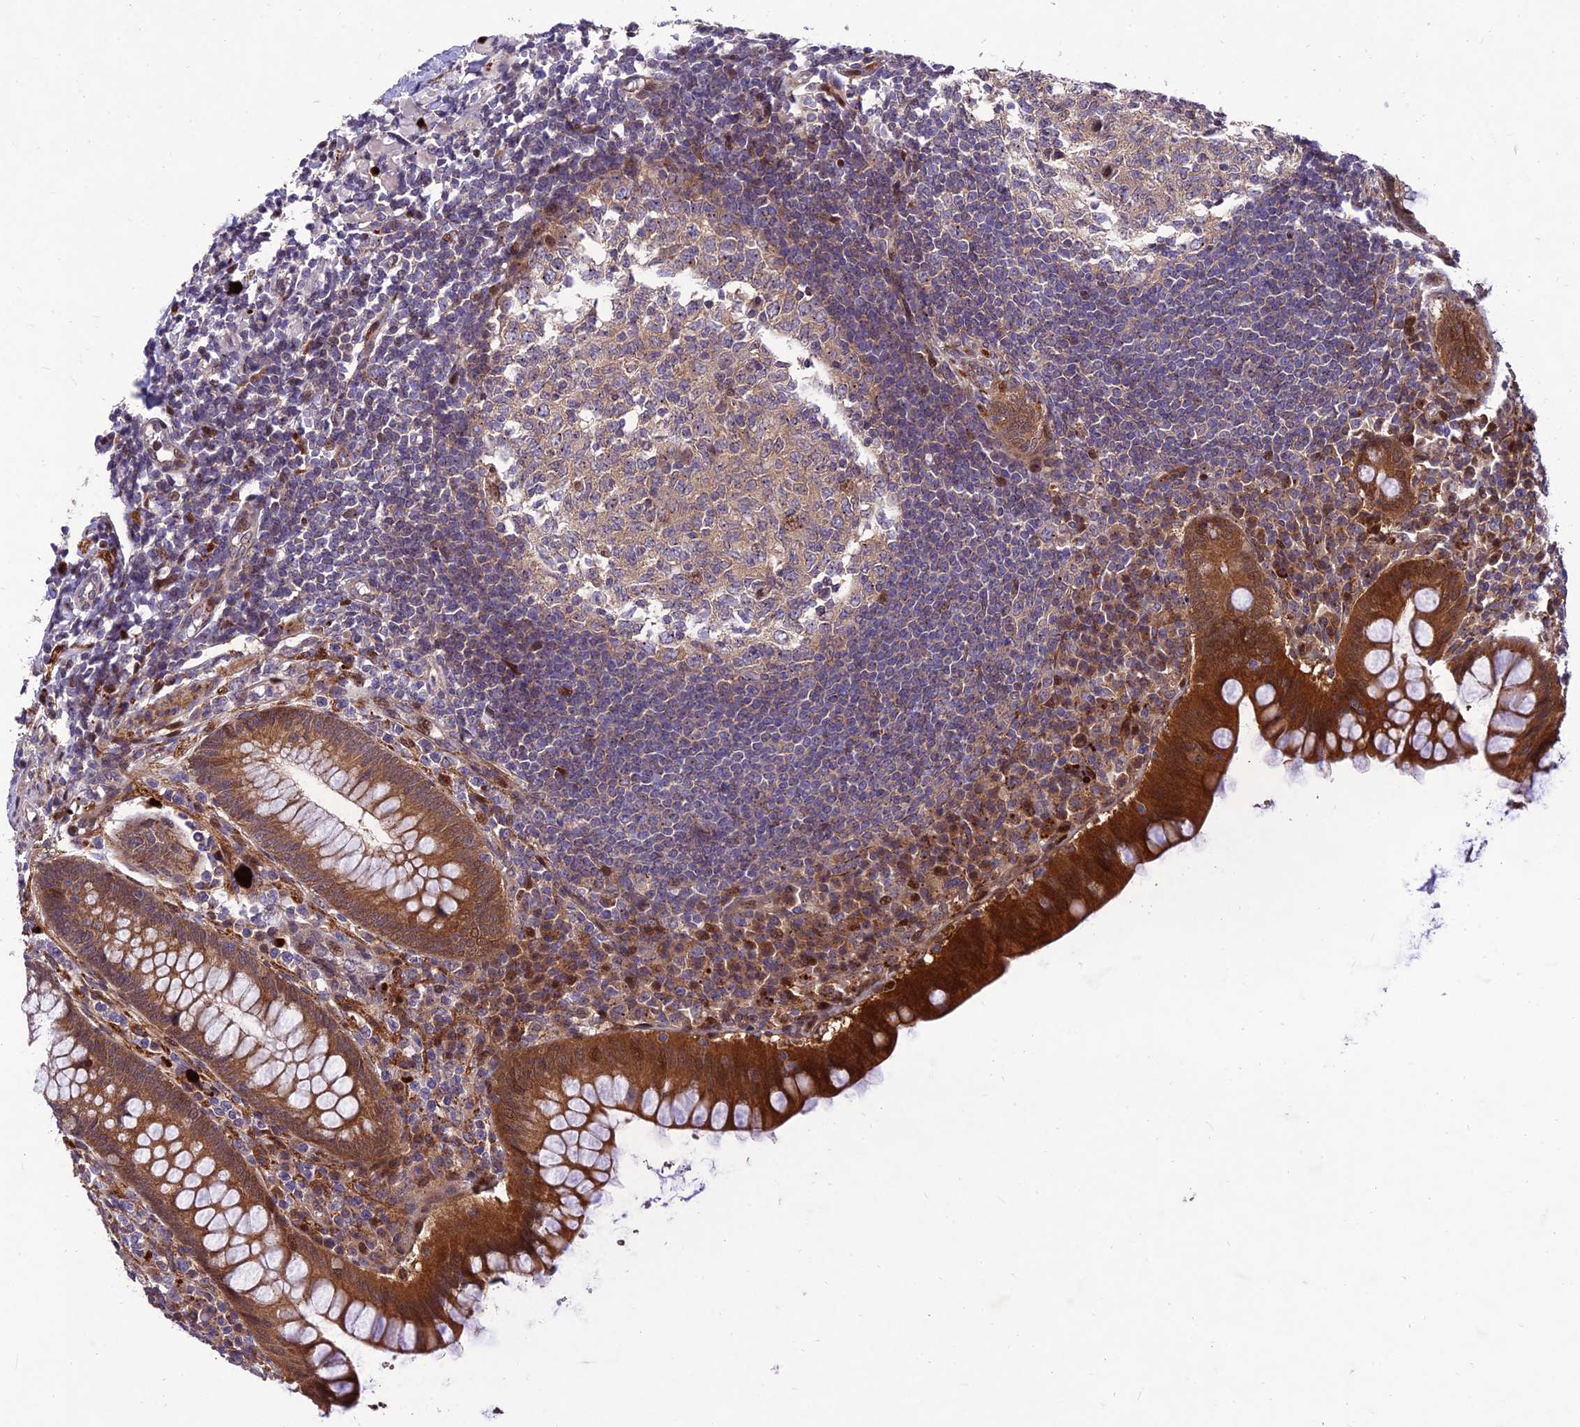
{"staining": {"intensity": "strong", "quantity": ">75%", "location": "cytoplasmic/membranous,nuclear"}, "tissue": "appendix", "cell_type": "Glandular cells", "image_type": "normal", "snomed": [{"axis": "morphology", "description": "Normal tissue, NOS"}, {"axis": "topography", "description": "Appendix"}], "caption": "The immunohistochemical stain labels strong cytoplasmic/membranous,nuclear expression in glandular cells of unremarkable appendix.", "gene": "MKKS", "patient": {"sex": "female", "age": 33}}